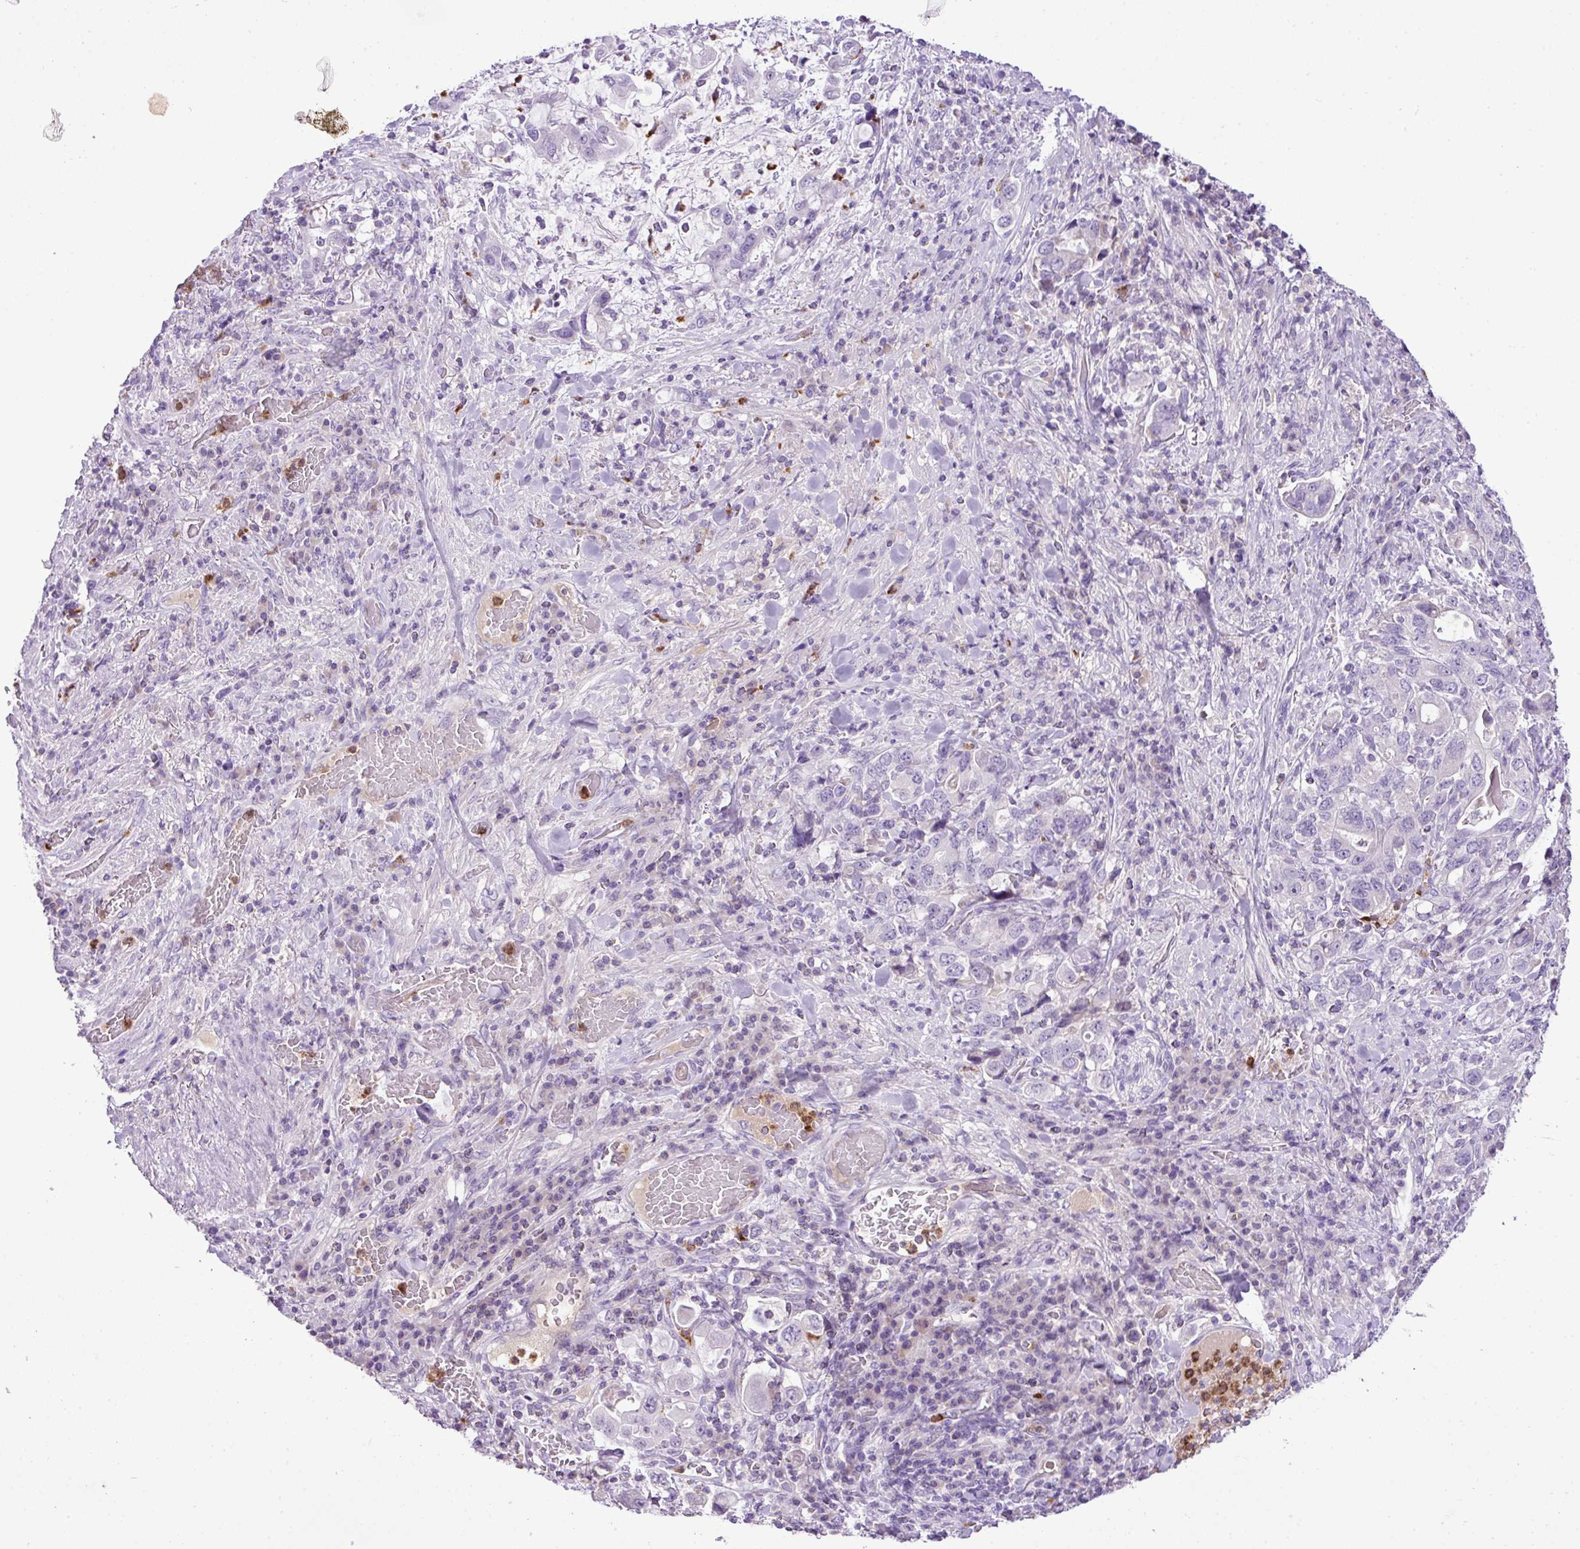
{"staining": {"intensity": "negative", "quantity": "none", "location": "none"}, "tissue": "stomach cancer", "cell_type": "Tumor cells", "image_type": "cancer", "snomed": [{"axis": "morphology", "description": "Adenocarcinoma, NOS"}, {"axis": "topography", "description": "Stomach, upper"}, {"axis": "topography", "description": "Stomach"}], "caption": "Immunohistochemistry of adenocarcinoma (stomach) demonstrates no expression in tumor cells.", "gene": "HTR3E", "patient": {"sex": "male", "age": 62}}